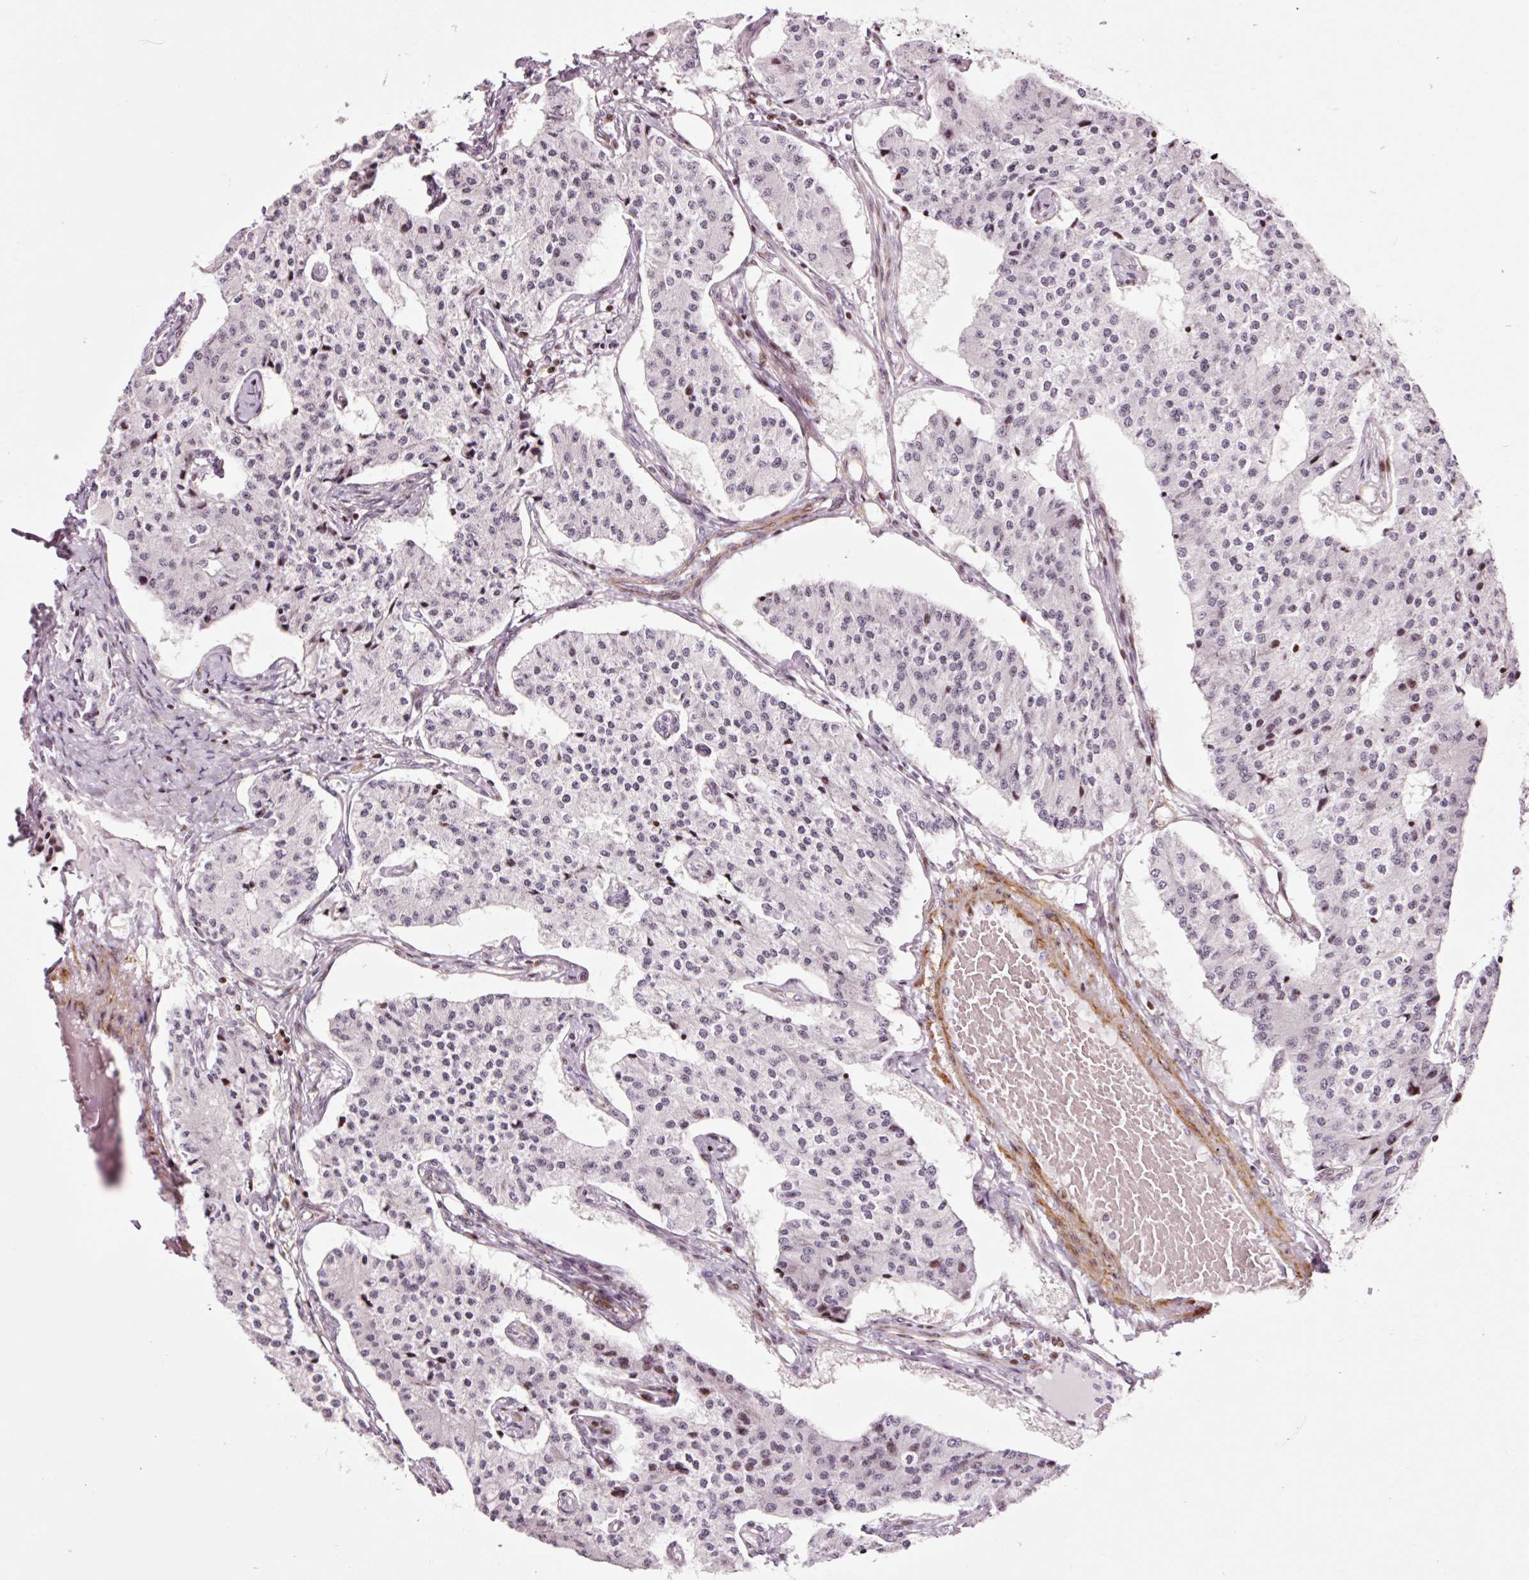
{"staining": {"intensity": "weak", "quantity": "<25%", "location": "nuclear"}, "tissue": "carcinoid", "cell_type": "Tumor cells", "image_type": "cancer", "snomed": [{"axis": "morphology", "description": "Carcinoid, malignant, NOS"}, {"axis": "topography", "description": "Colon"}], "caption": "The image shows no significant staining in tumor cells of carcinoid.", "gene": "ANKRD20A1", "patient": {"sex": "female", "age": 52}}